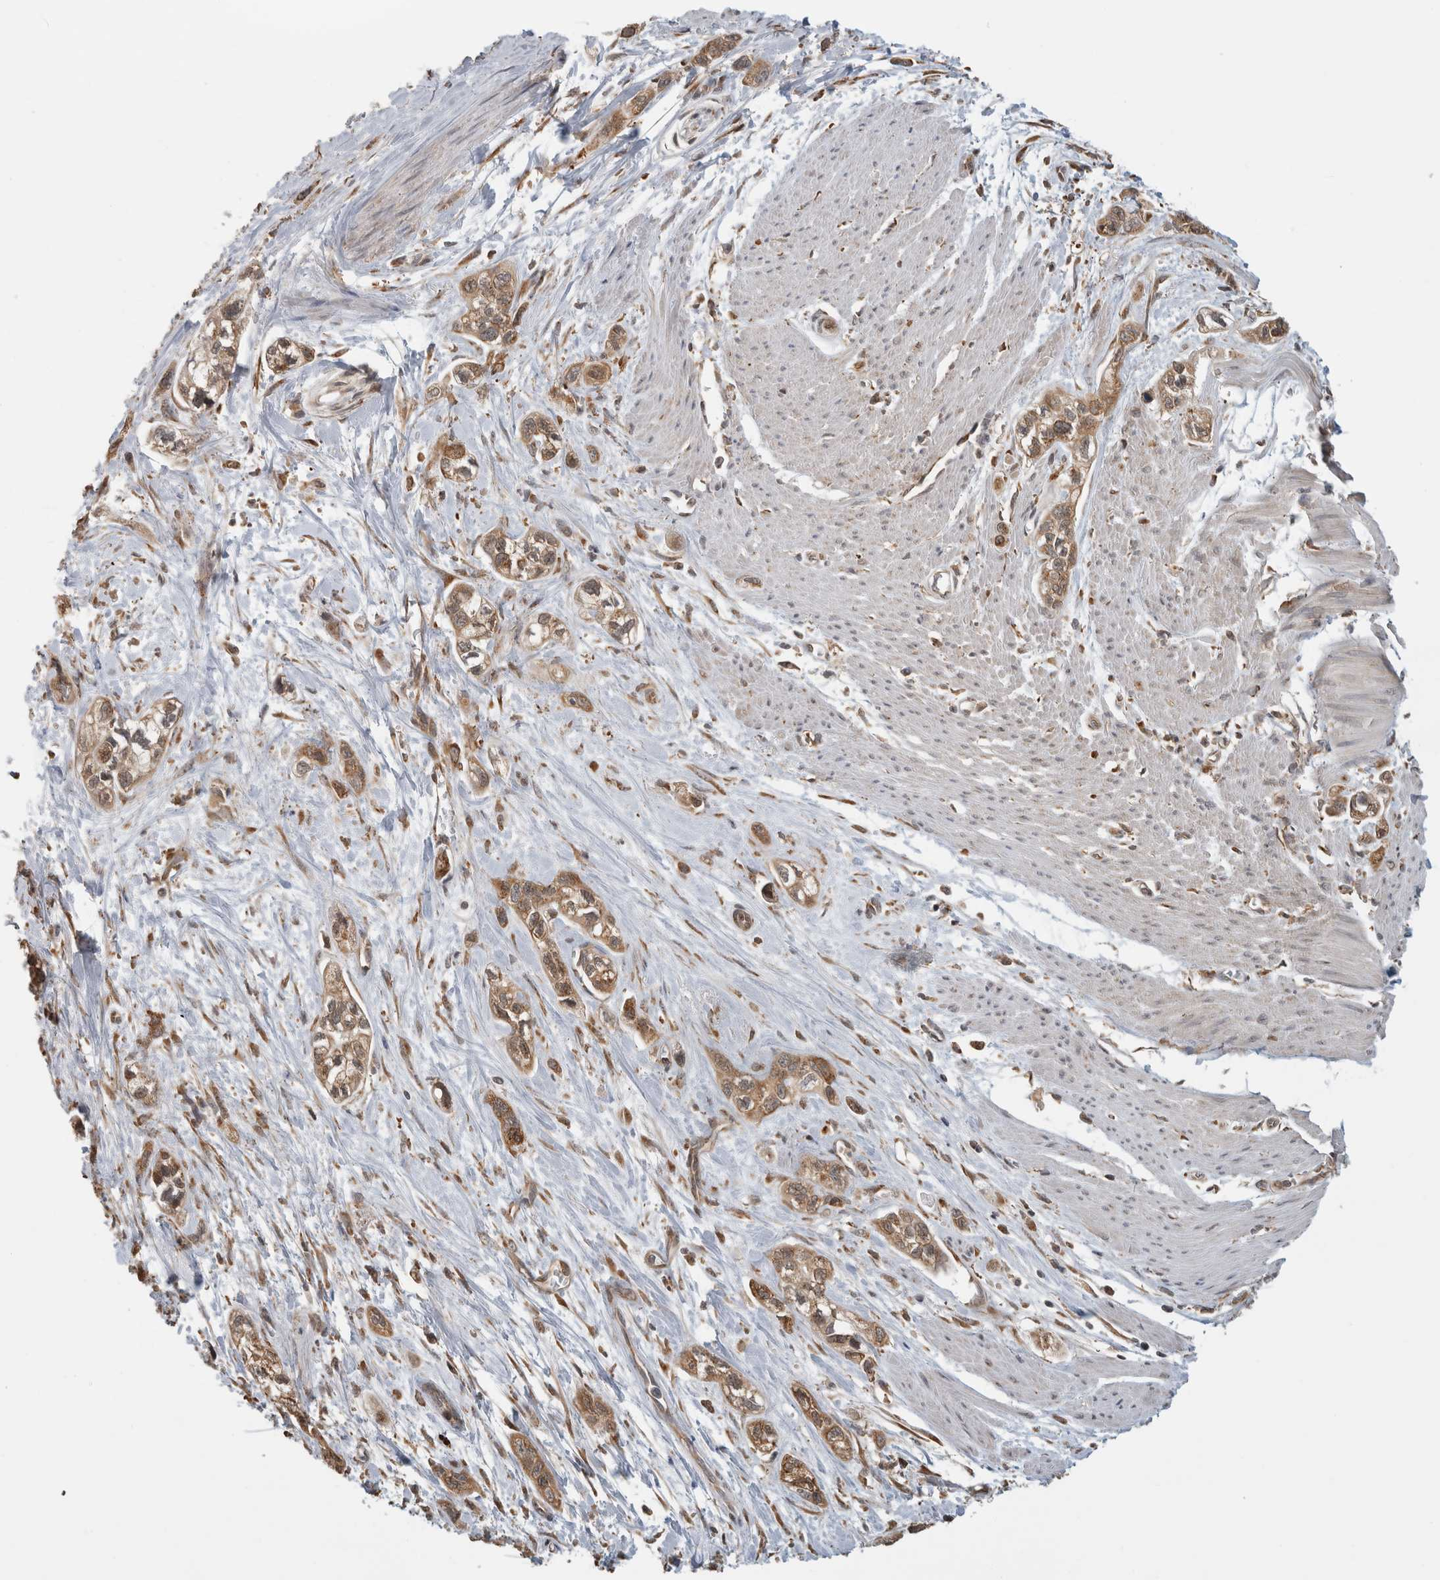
{"staining": {"intensity": "moderate", "quantity": ">75%", "location": "cytoplasmic/membranous"}, "tissue": "pancreatic cancer", "cell_type": "Tumor cells", "image_type": "cancer", "snomed": [{"axis": "morphology", "description": "Adenocarcinoma, NOS"}, {"axis": "topography", "description": "Pancreas"}], "caption": "This is a photomicrograph of IHC staining of adenocarcinoma (pancreatic), which shows moderate positivity in the cytoplasmic/membranous of tumor cells.", "gene": "MS4A7", "patient": {"sex": "male", "age": 74}}